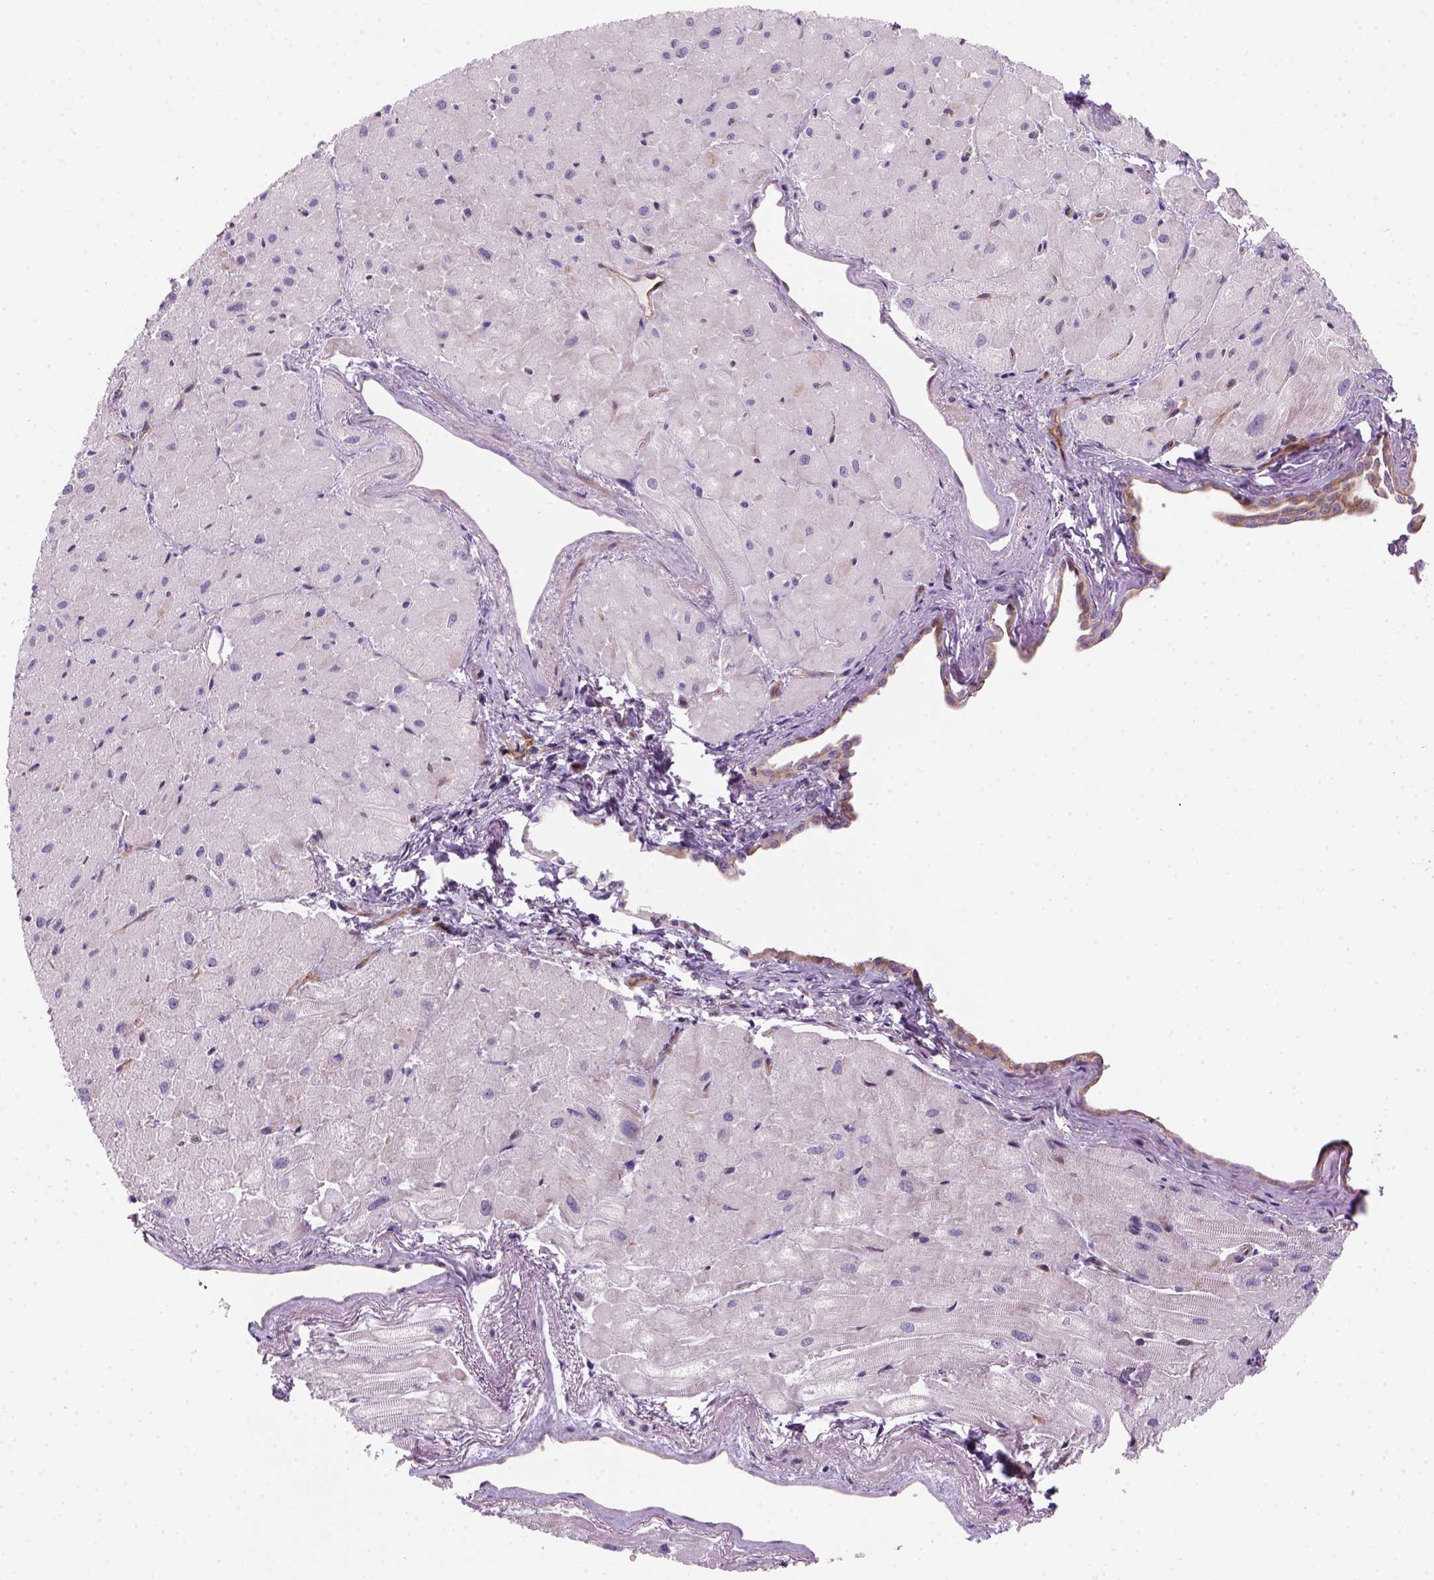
{"staining": {"intensity": "negative", "quantity": "none", "location": "none"}, "tissue": "heart muscle", "cell_type": "Cardiomyocytes", "image_type": "normal", "snomed": [{"axis": "morphology", "description": "Normal tissue, NOS"}, {"axis": "topography", "description": "Heart"}], "caption": "Micrograph shows no protein staining in cardiomyocytes of benign heart muscle.", "gene": "VSTM5", "patient": {"sex": "male", "age": 62}}